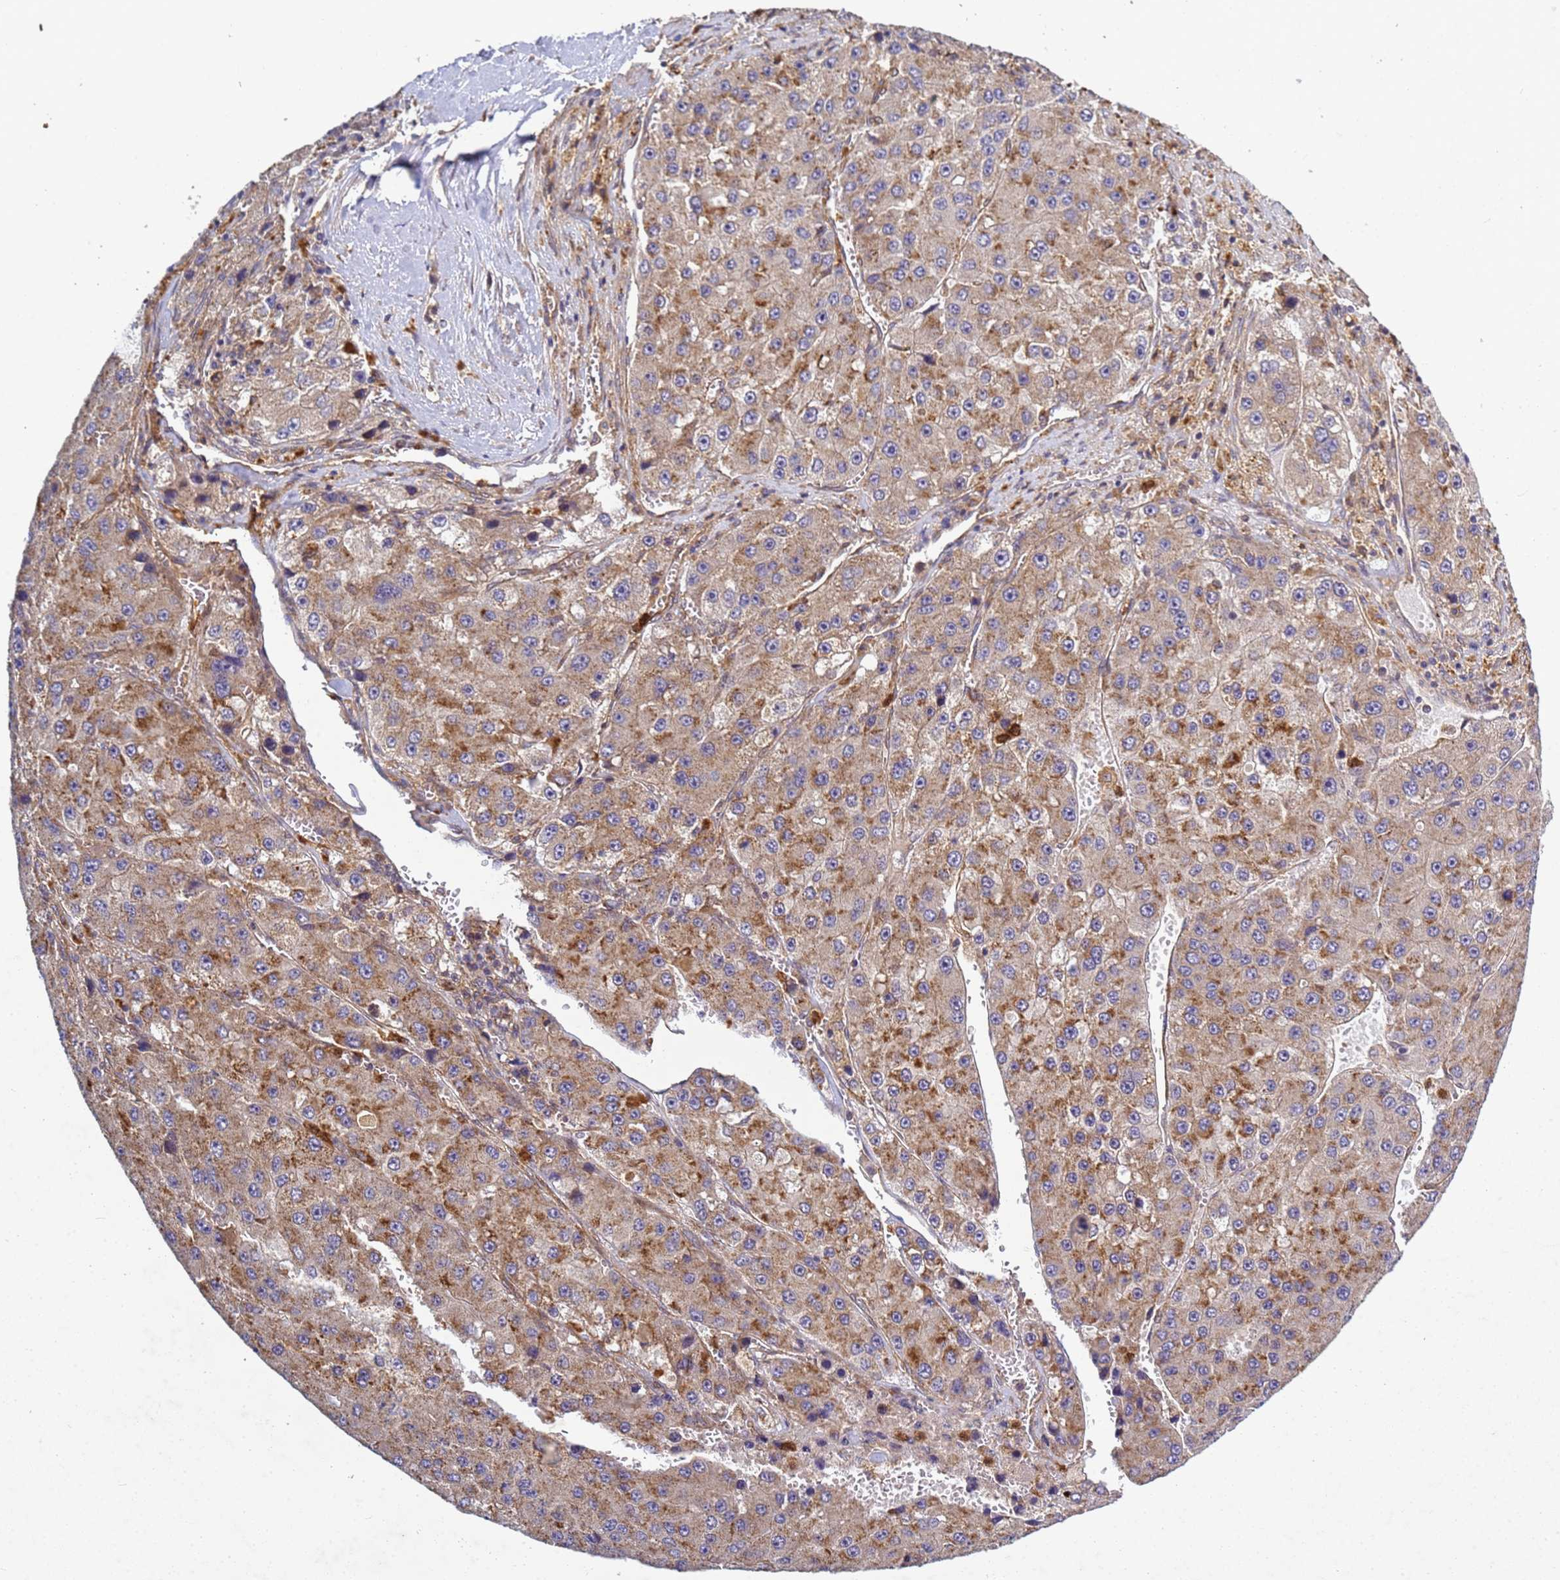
{"staining": {"intensity": "moderate", "quantity": "25%-75%", "location": "cytoplasmic/membranous"}, "tissue": "liver cancer", "cell_type": "Tumor cells", "image_type": "cancer", "snomed": [{"axis": "morphology", "description": "Carcinoma, Hepatocellular, NOS"}, {"axis": "topography", "description": "Liver"}], "caption": "Human hepatocellular carcinoma (liver) stained with a protein marker shows moderate staining in tumor cells.", "gene": "C8orf34", "patient": {"sex": "female", "age": 73}}